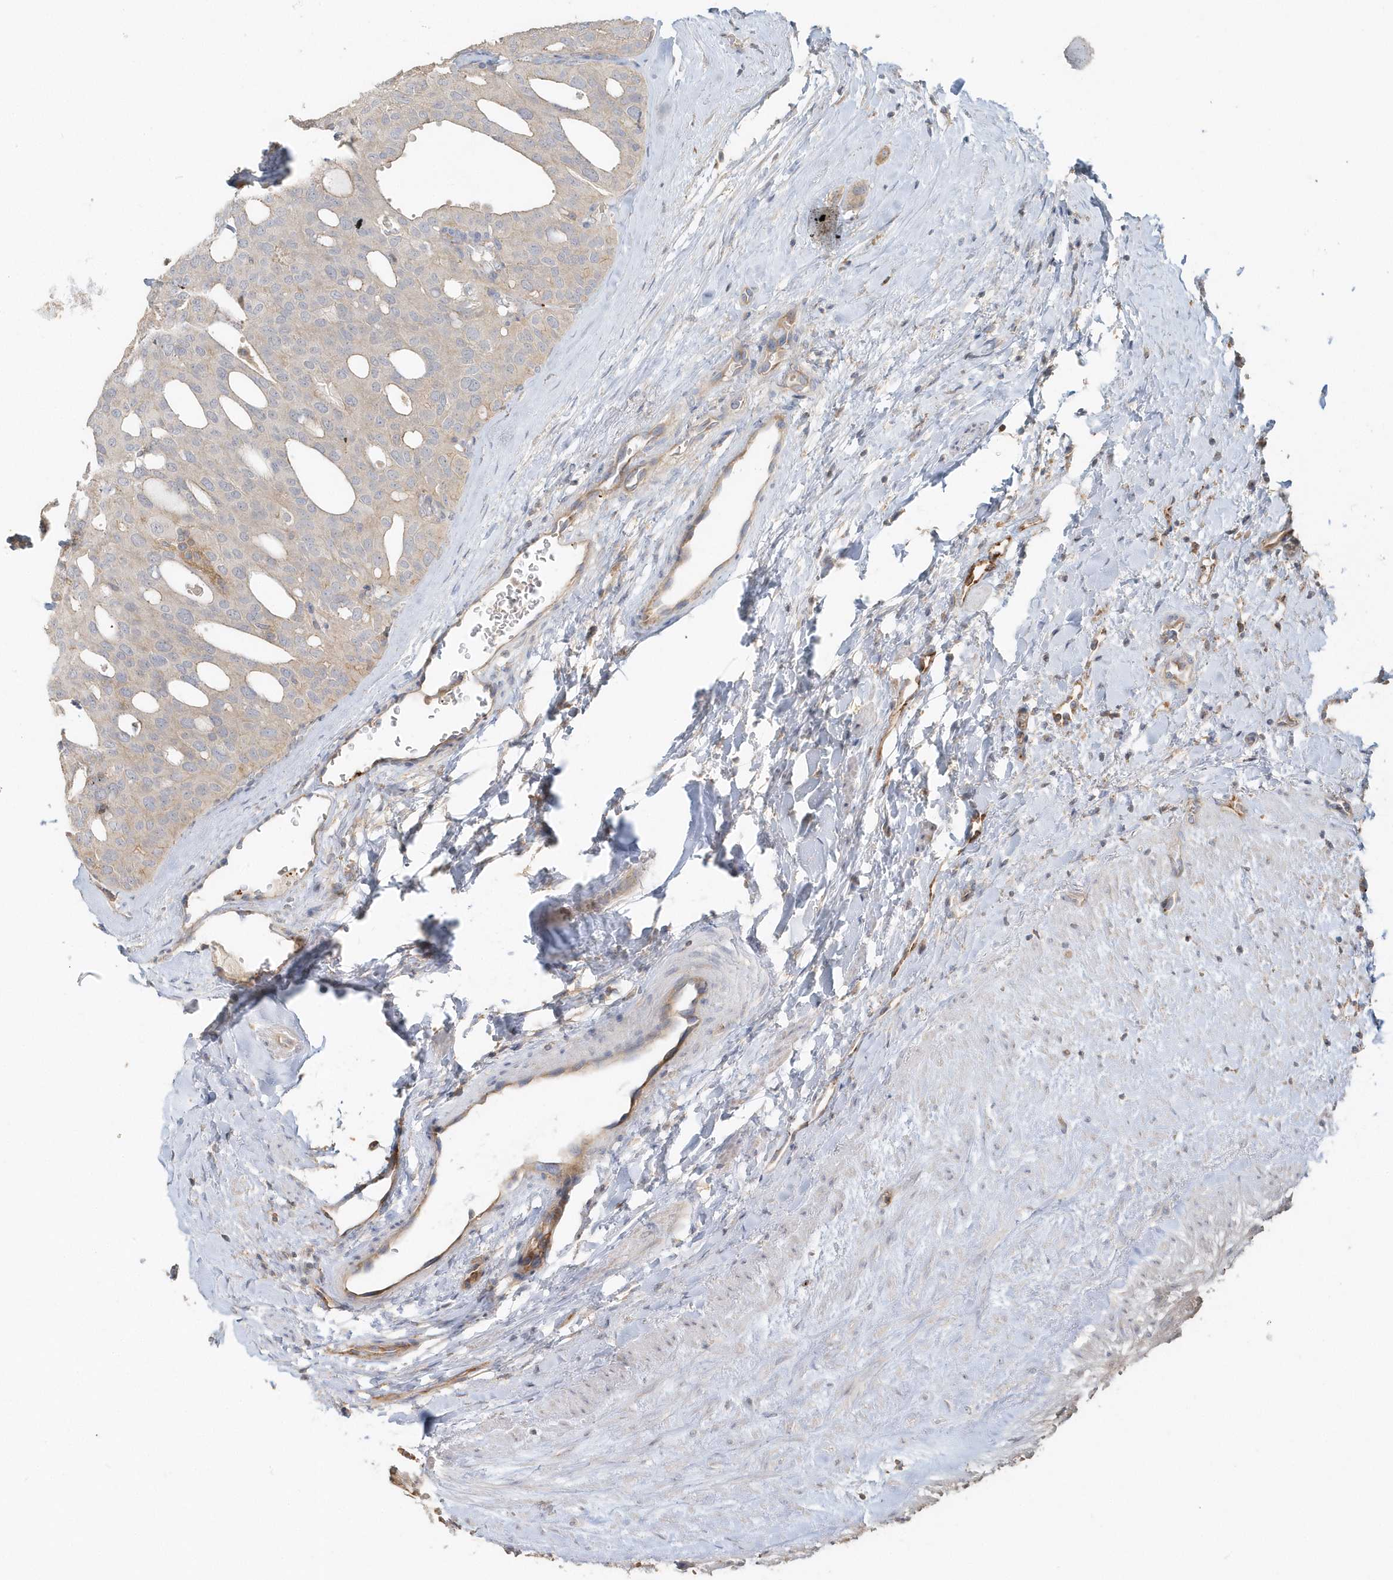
{"staining": {"intensity": "negative", "quantity": "none", "location": "none"}, "tissue": "thyroid cancer", "cell_type": "Tumor cells", "image_type": "cancer", "snomed": [{"axis": "morphology", "description": "Follicular adenoma carcinoma, NOS"}, {"axis": "topography", "description": "Thyroid gland"}], "caption": "A high-resolution photomicrograph shows immunohistochemistry staining of thyroid cancer (follicular adenoma carcinoma), which shows no significant staining in tumor cells.", "gene": "MMRN1", "patient": {"sex": "male", "age": 75}}